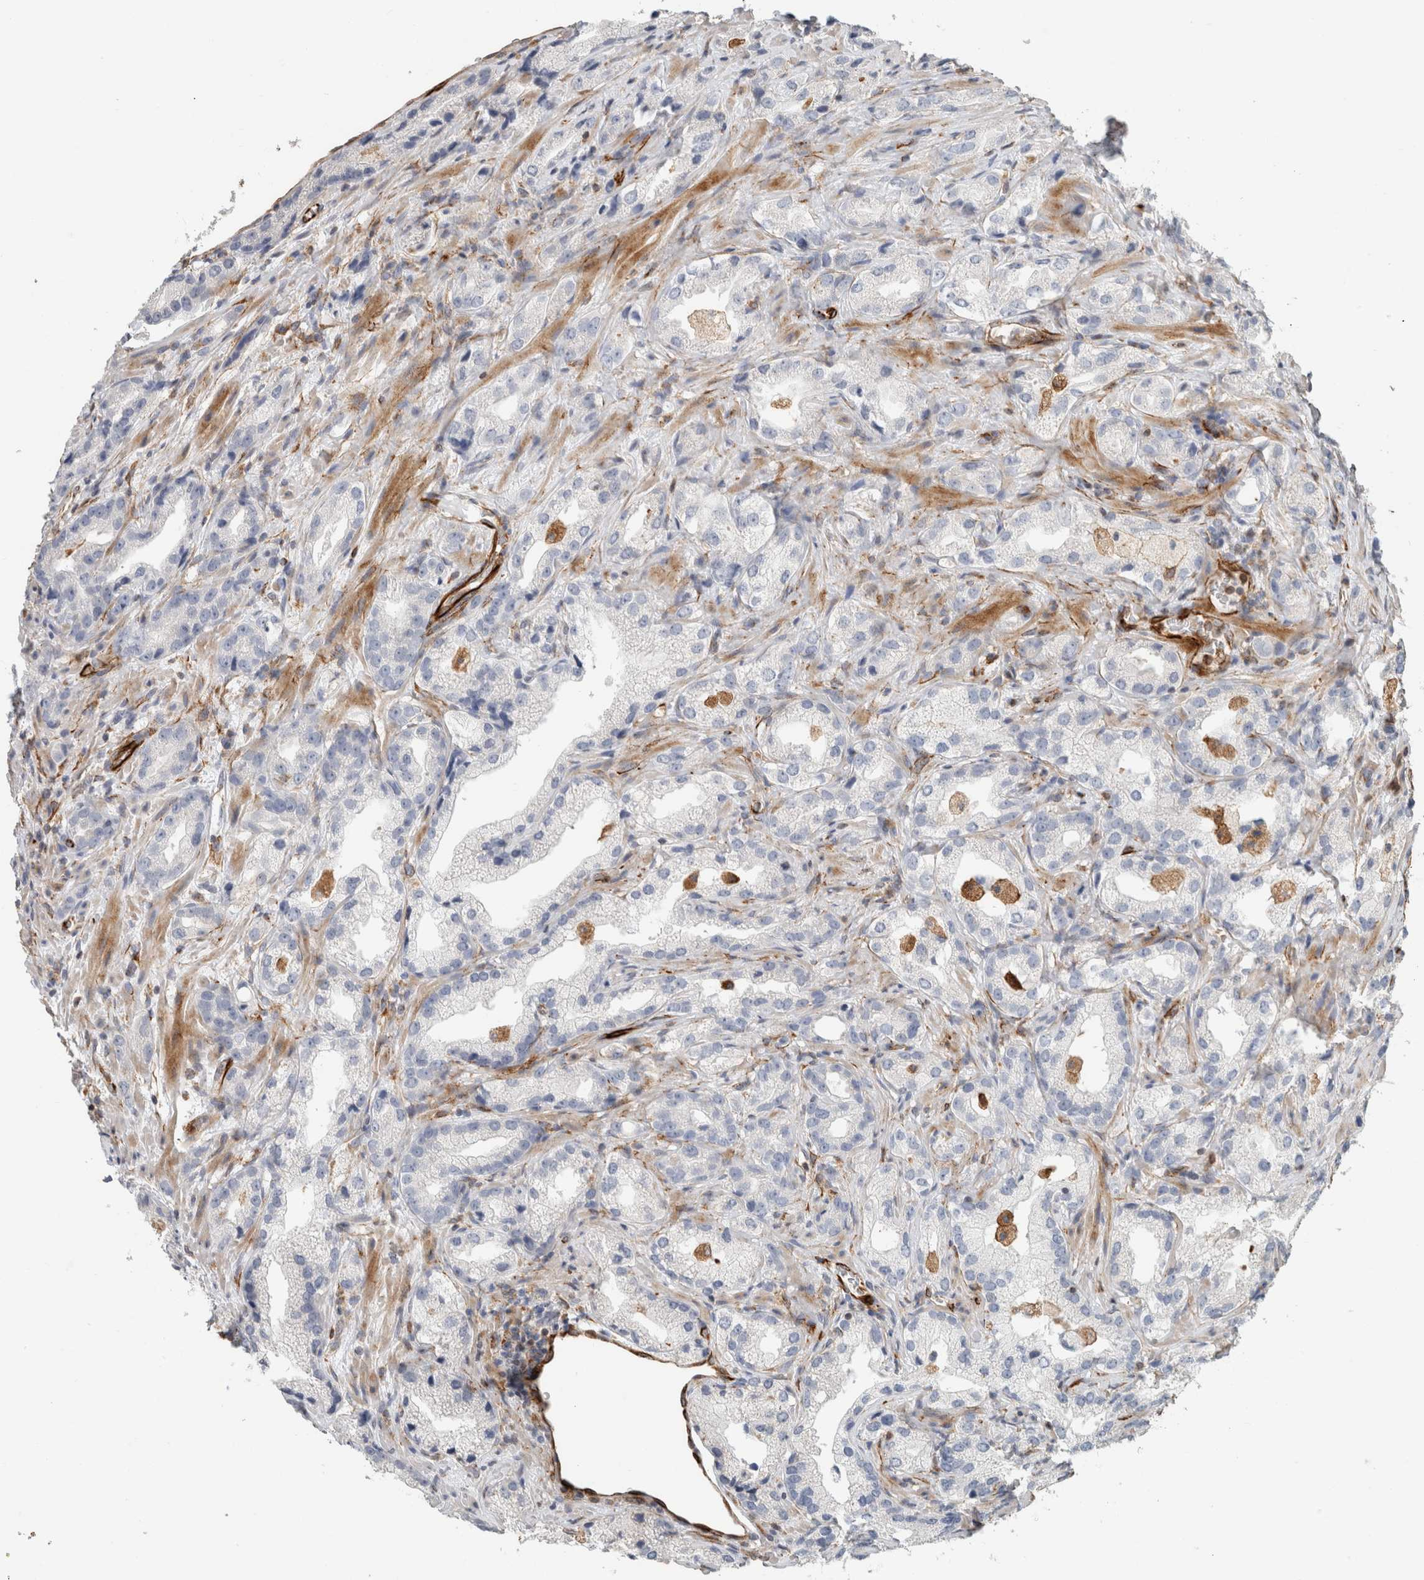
{"staining": {"intensity": "negative", "quantity": "none", "location": "none"}, "tissue": "prostate cancer", "cell_type": "Tumor cells", "image_type": "cancer", "snomed": [{"axis": "morphology", "description": "Adenocarcinoma, High grade"}, {"axis": "topography", "description": "Prostate"}], "caption": "DAB immunohistochemical staining of human high-grade adenocarcinoma (prostate) exhibits no significant positivity in tumor cells.", "gene": "LY86", "patient": {"sex": "male", "age": 63}}